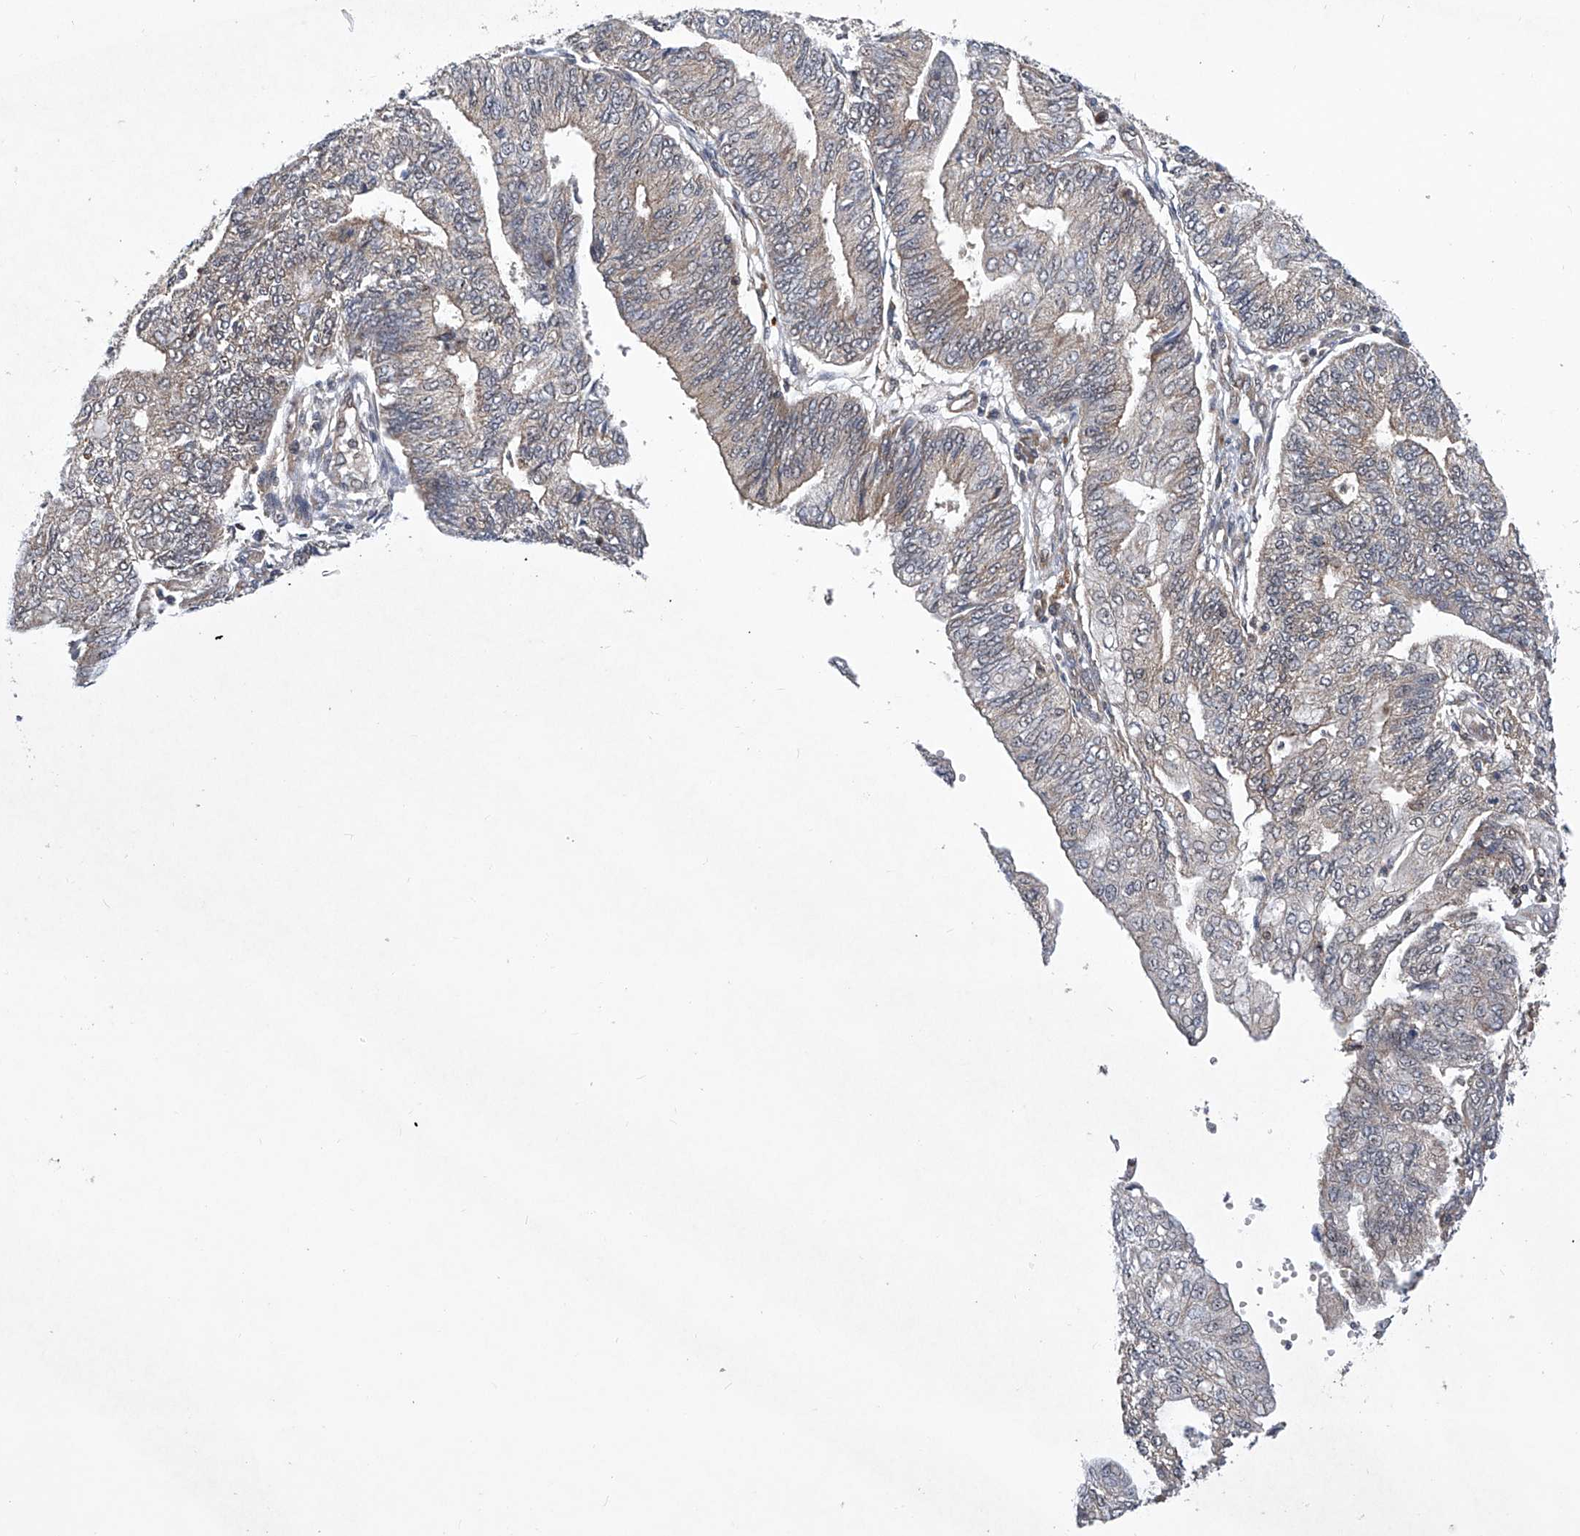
{"staining": {"intensity": "negative", "quantity": "none", "location": "none"}, "tissue": "endometrial cancer", "cell_type": "Tumor cells", "image_type": "cancer", "snomed": [{"axis": "morphology", "description": "Adenocarcinoma, NOS"}, {"axis": "topography", "description": "Endometrium"}], "caption": "High power microscopy histopathology image of an immunohistochemistry (IHC) micrograph of endometrial cancer, revealing no significant positivity in tumor cells. Nuclei are stained in blue.", "gene": "CISH", "patient": {"sex": "female", "age": 59}}